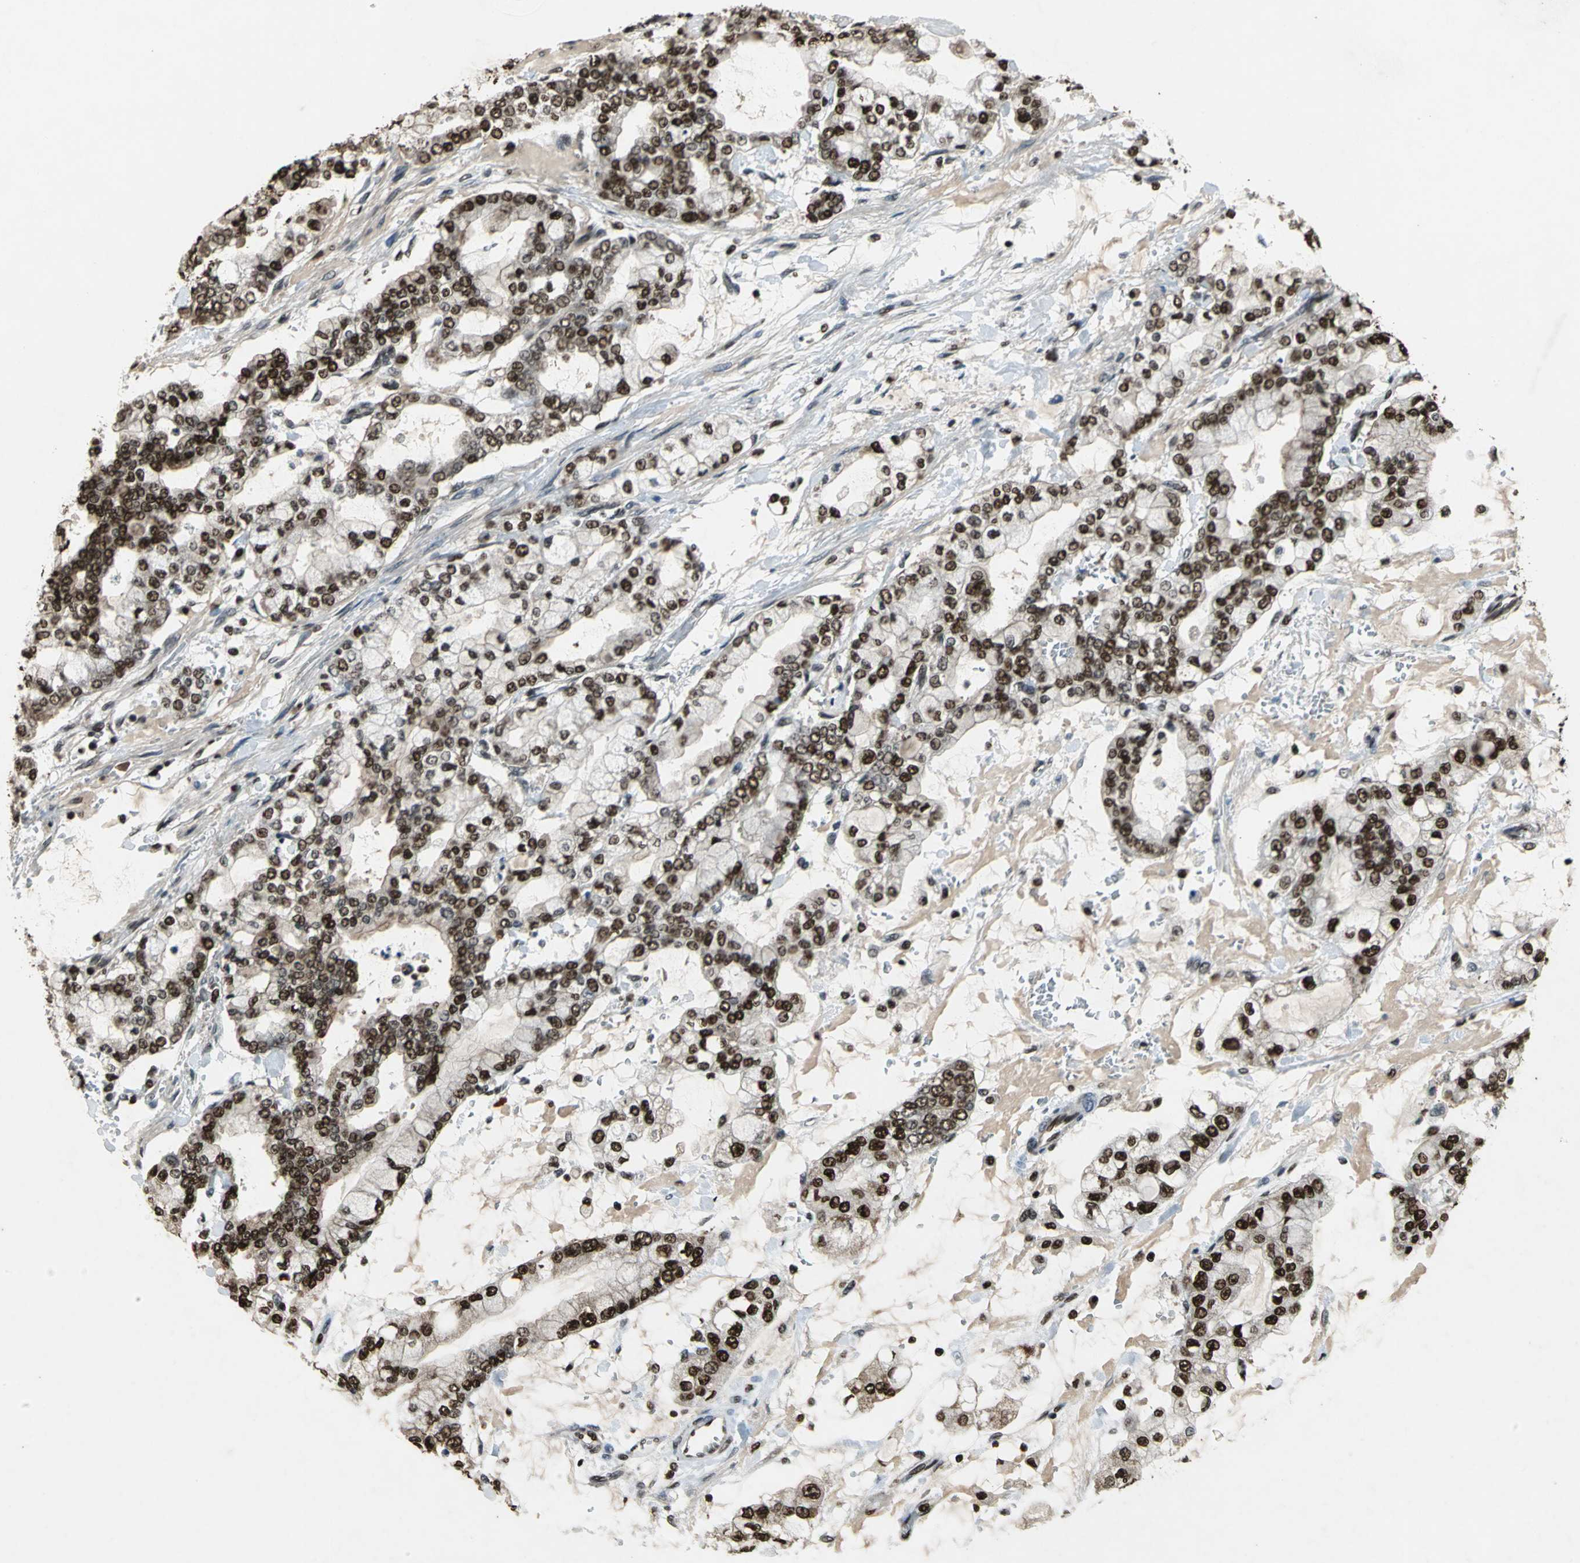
{"staining": {"intensity": "strong", "quantity": ">75%", "location": "cytoplasmic/membranous,nuclear"}, "tissue": "stomach cancer", "cell_type": "Tumor cells", "image_type": "cancer", "snomed": [{"axis": "morphology", "description": "Normal tissue, NOS"}, {"axis": "morphology", "description": "Adenocarcinoma, NOS"}, {"axis": "topography", "description": "Stomach, upper"}, {"axis": "topography", "description": "Stomach"}], "caption": "Immunohistochemical staining of stomach adenocarcinoma demonstrates high levels of strong cytoplasmic/membranous and nuclear expression in approximately >75% of tumor cells.", "gene": "ANP32A", "patient": {"sex": "male", "age": 76}}